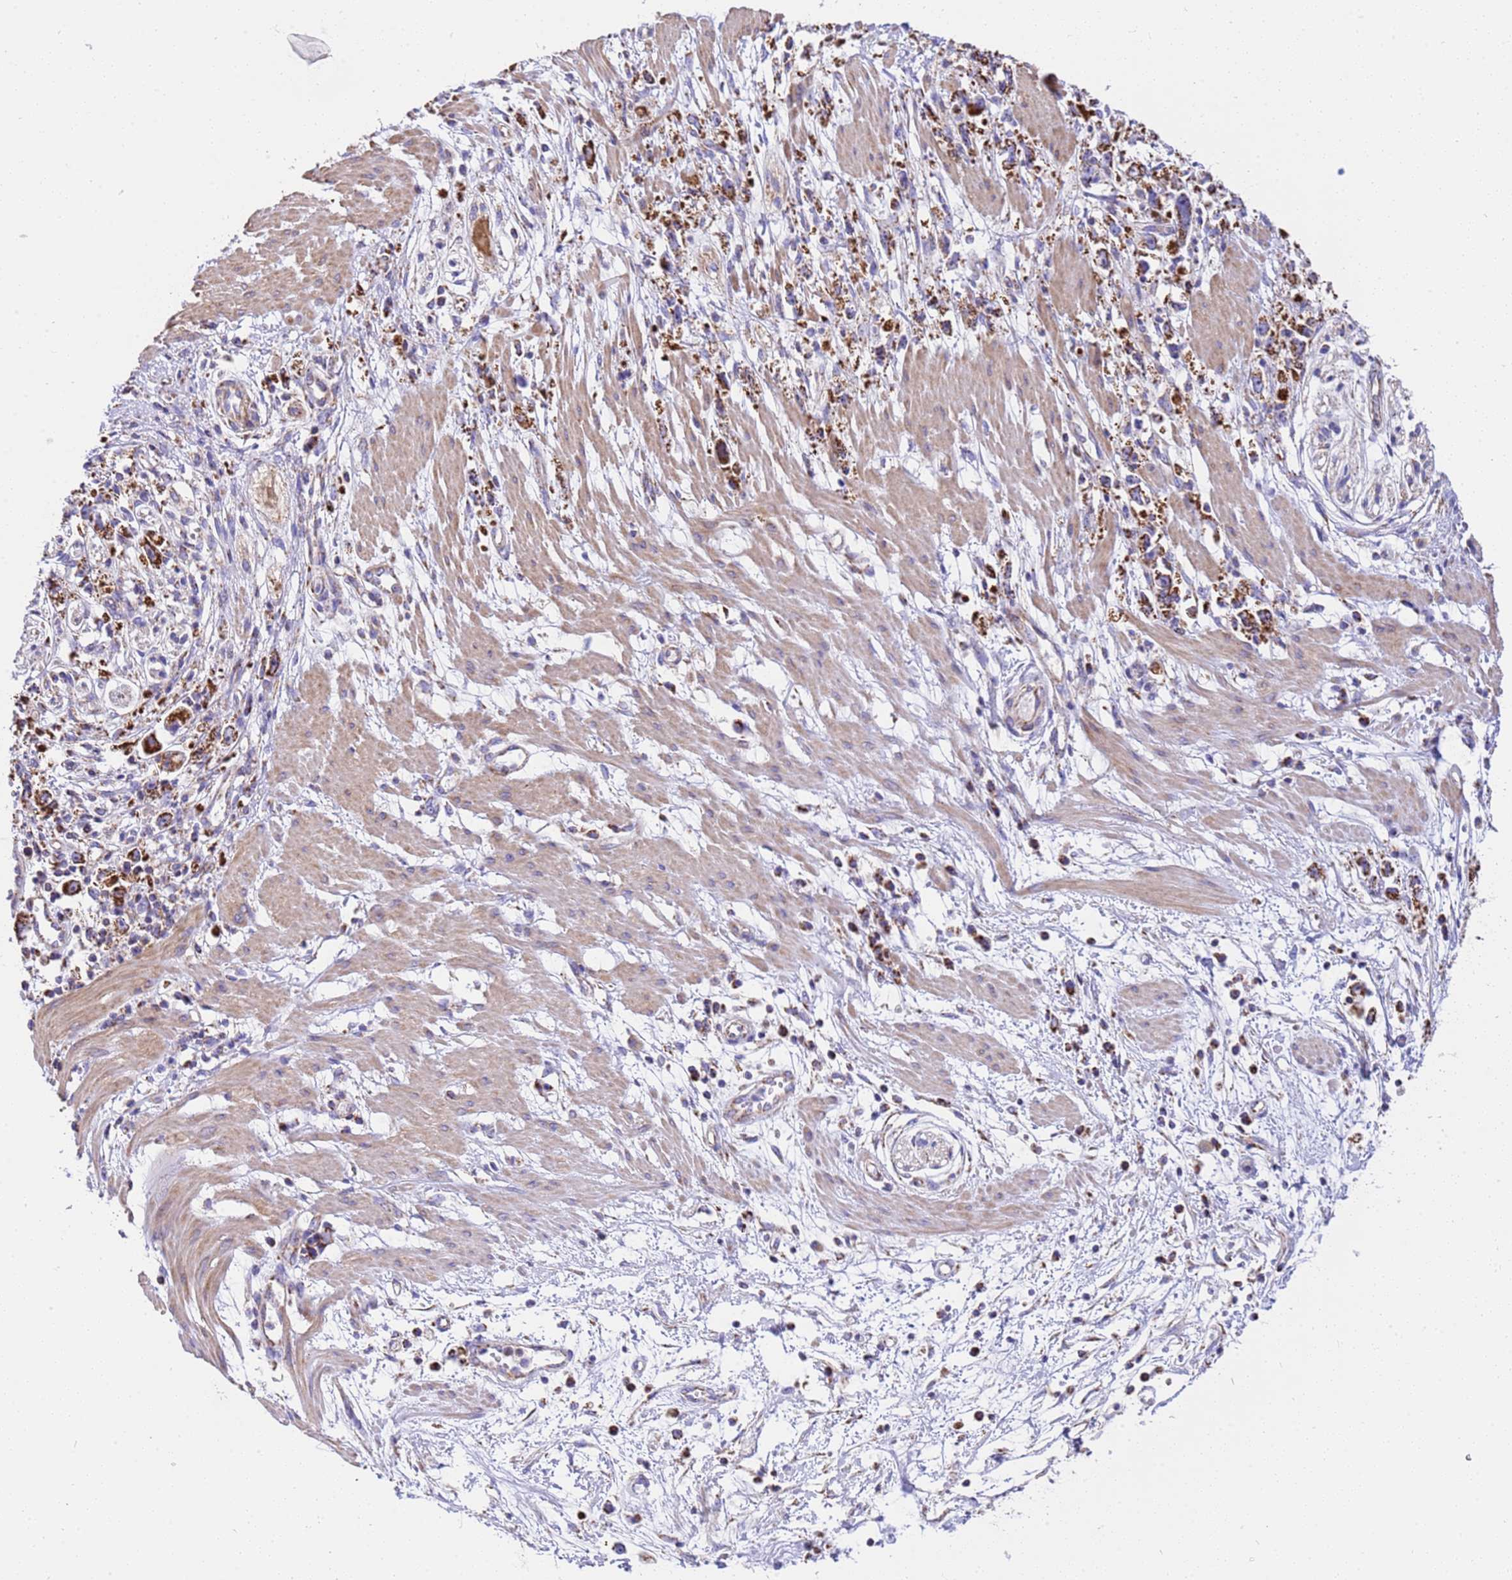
{"staining": {"intensity": "strong", "quantity": ">75%", "location": "cytoplasmic/membranous"}, "tissue": "stomach cancer", "cell_type": "Tumor cells", "image_type": "cancer", "snomed": [{"axis": "morphology", "description": "Adenocarcinoma, NOS"}, {"axis": "topography", "description": "Stomach"}], "caption": "Stomach adenocarcinoma stained with a brown dye exhibits strong cytoplasmic/membranous positive staining in approximately >75% of tumor cells.", "gene": "RNF165", "patient": {"sex": "female", "age": 59}}